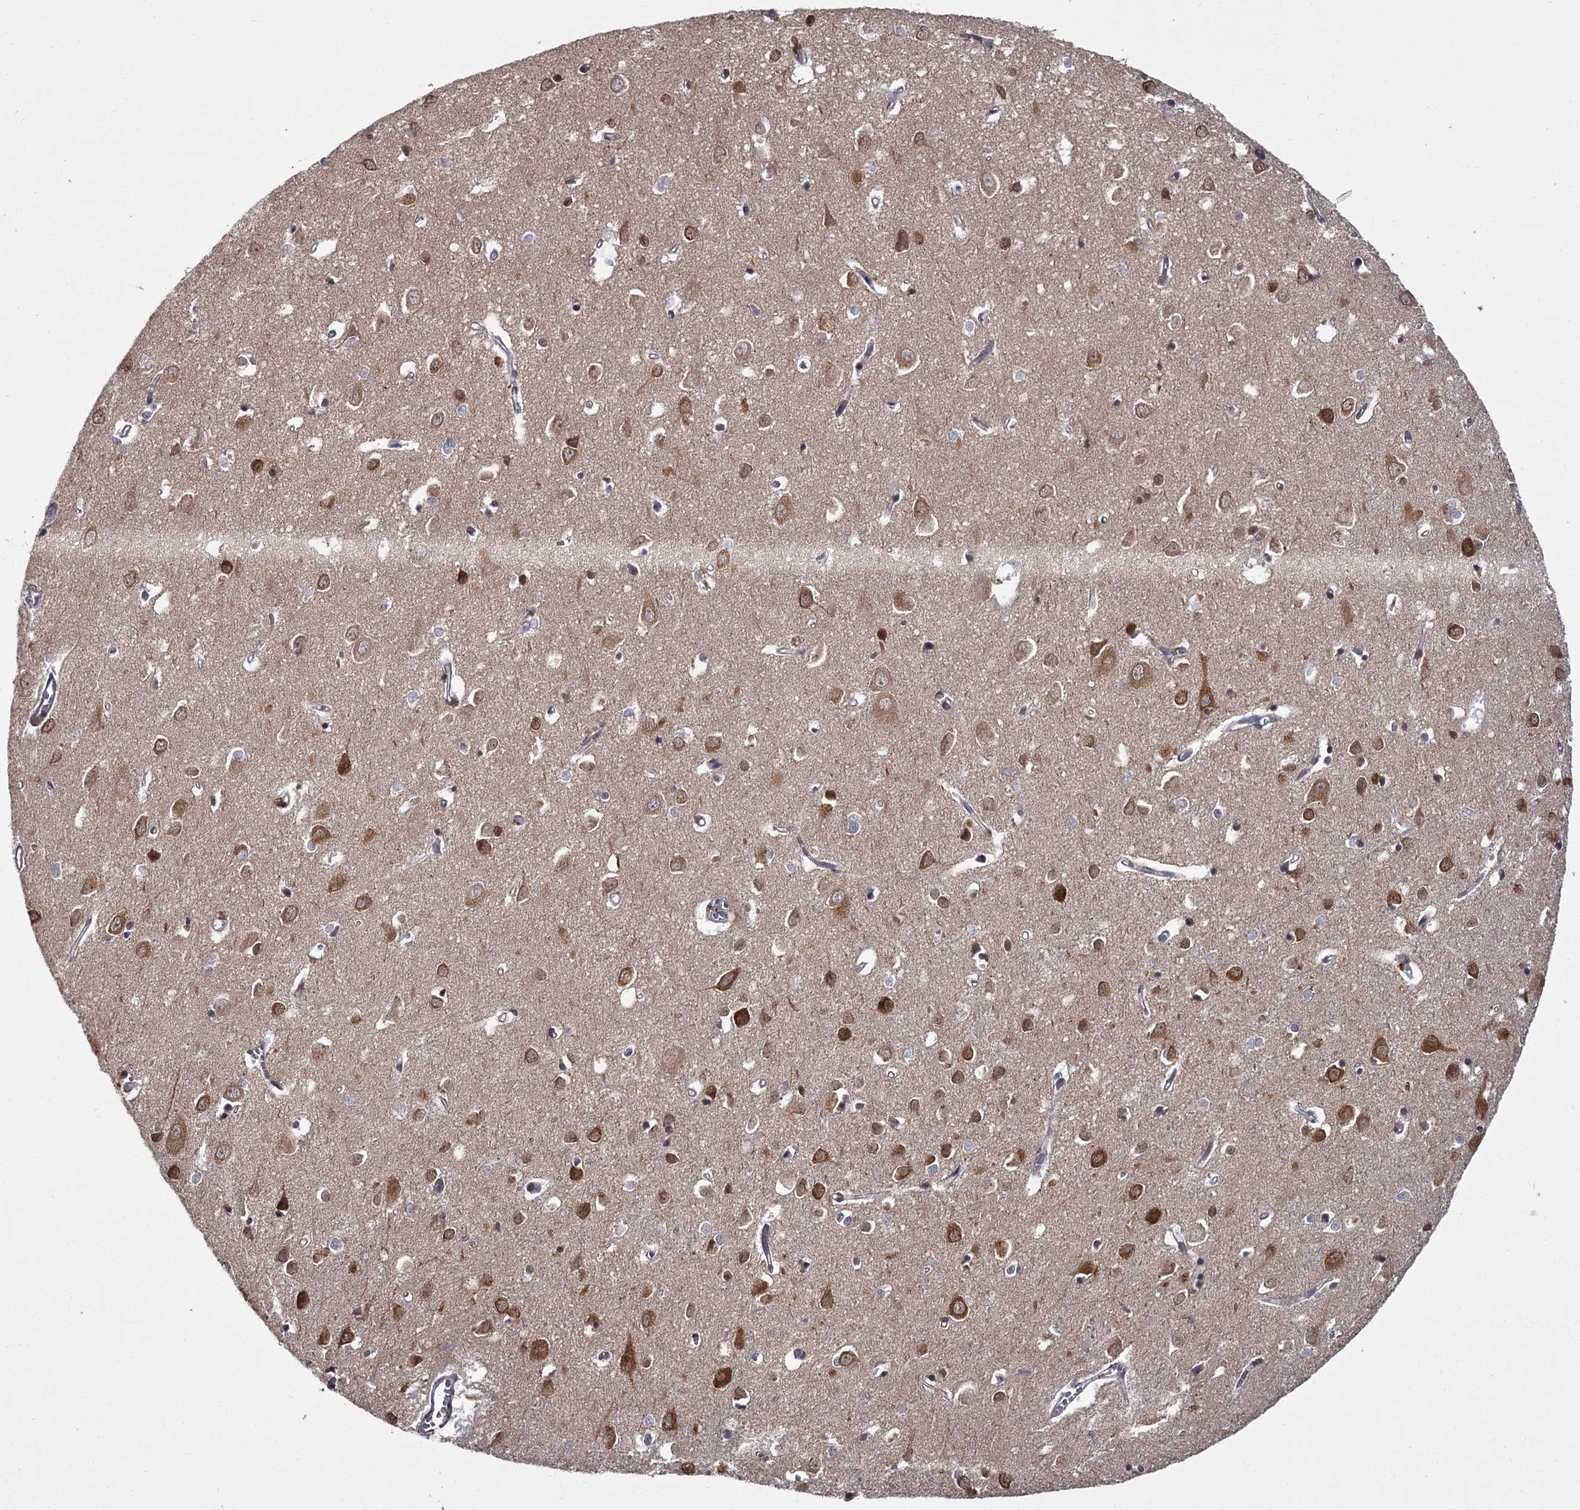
{"staining": {"intensity": "negative", "quantity": "none", "location": "none"}, "tissue": "cerebral cortex", "cell_type": "Endothelial cells", "image_type": "normal", "snomed": [{"axis": "morphology", "description": "Normal tissue, NOS"}, {"axis": "topography", "description": "Cerebral cortex"}], "caption": "This is an immunohistochemistry micrograph of benign cerebral cortex. There is no staining in endothelial cells.", "gene": "CCDC92", "patient": {"sex": "female", "age": 64}}